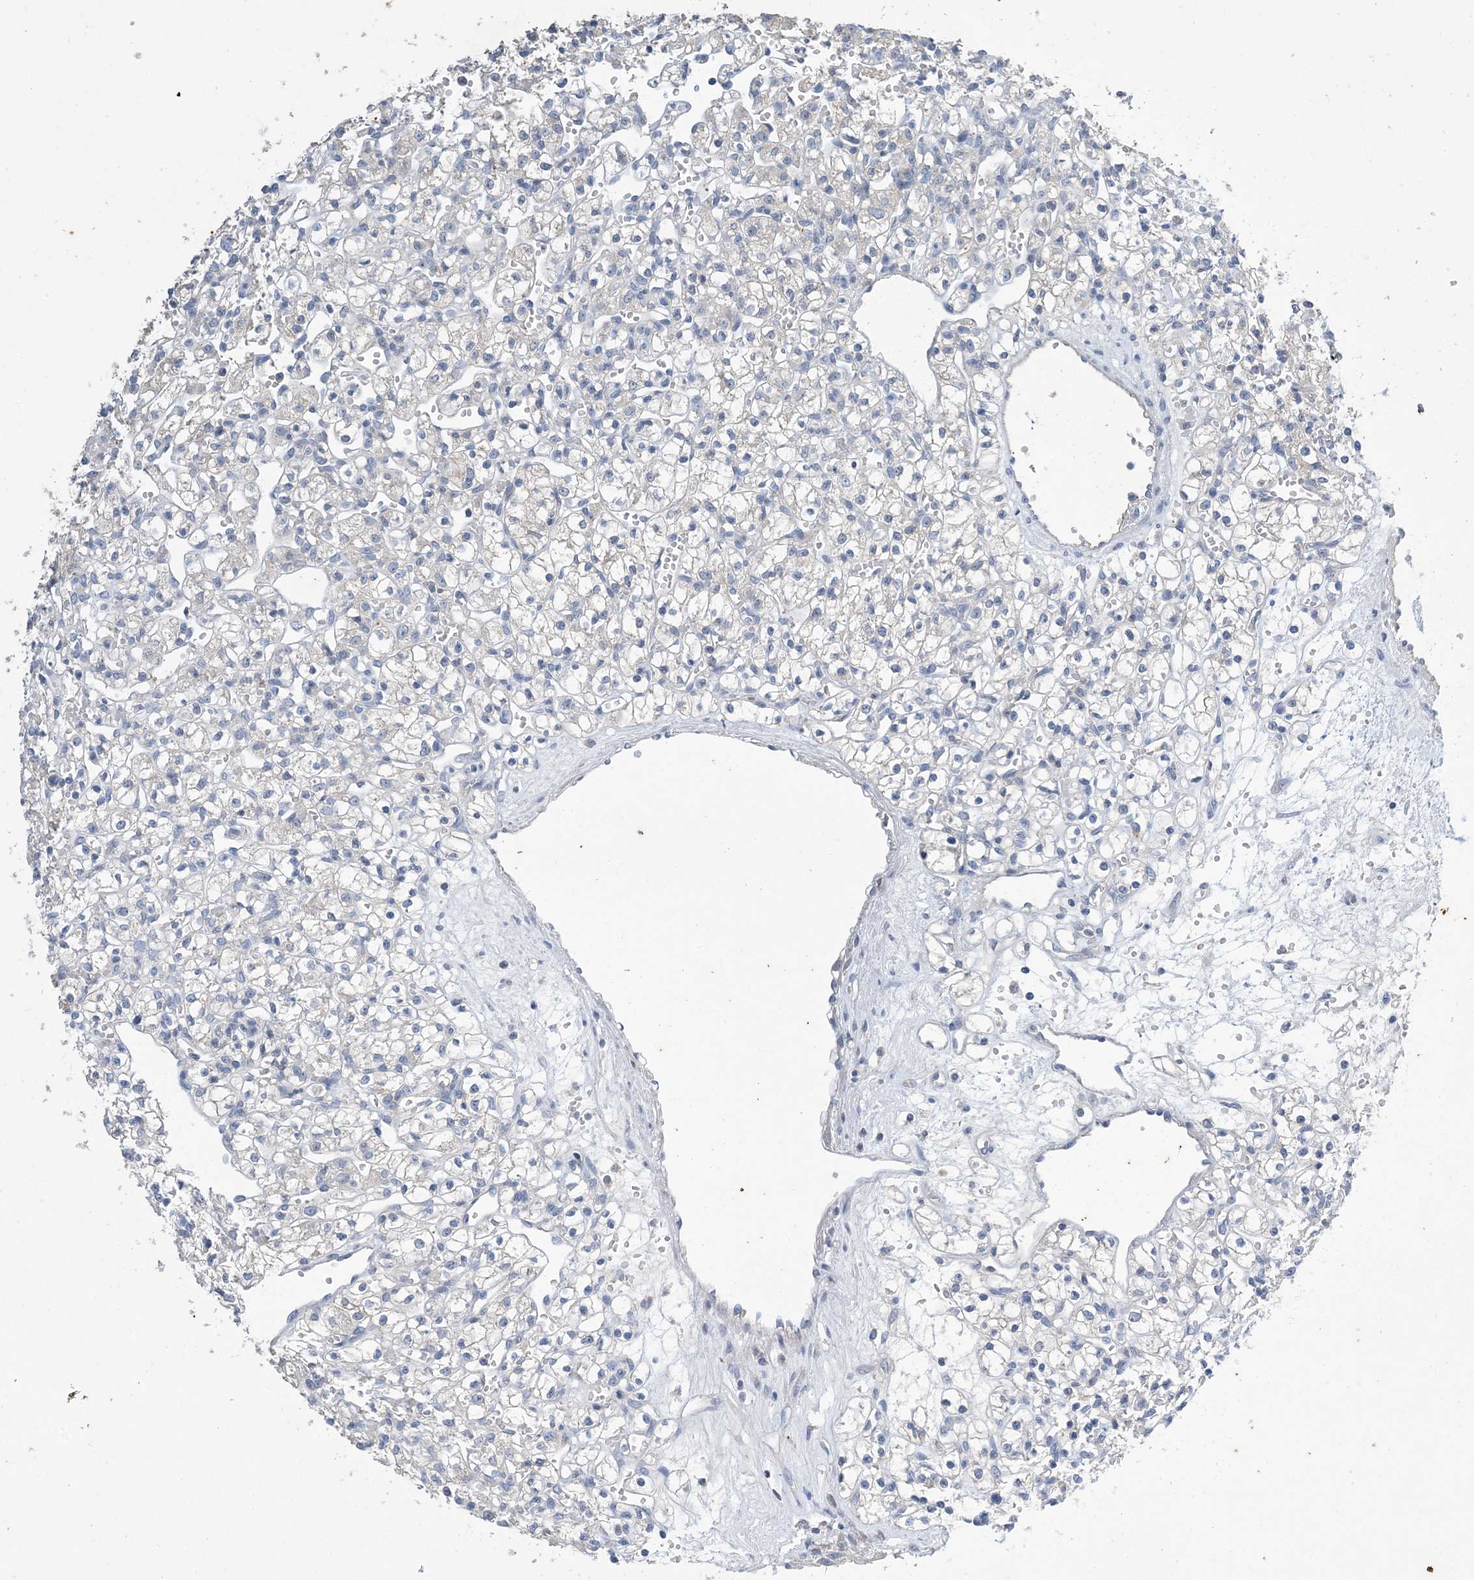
{"staining": {"intensity": "negative", "quantity": "none", "location": "none"}, "tissue": "renal cancer", "cell_type": "Tumor cells", "image_type": "cancer", "snomed": [{"axis": "morphology", "description": "Adenocarcinoma, NOS"}, {"axis": "topography", "description": "Kidney"}], "caption": "Tumor cells are negative for brown protein staining in renal cancer.", "gene": "KPRP", "patient": {"sex": "female", "age": 59}}